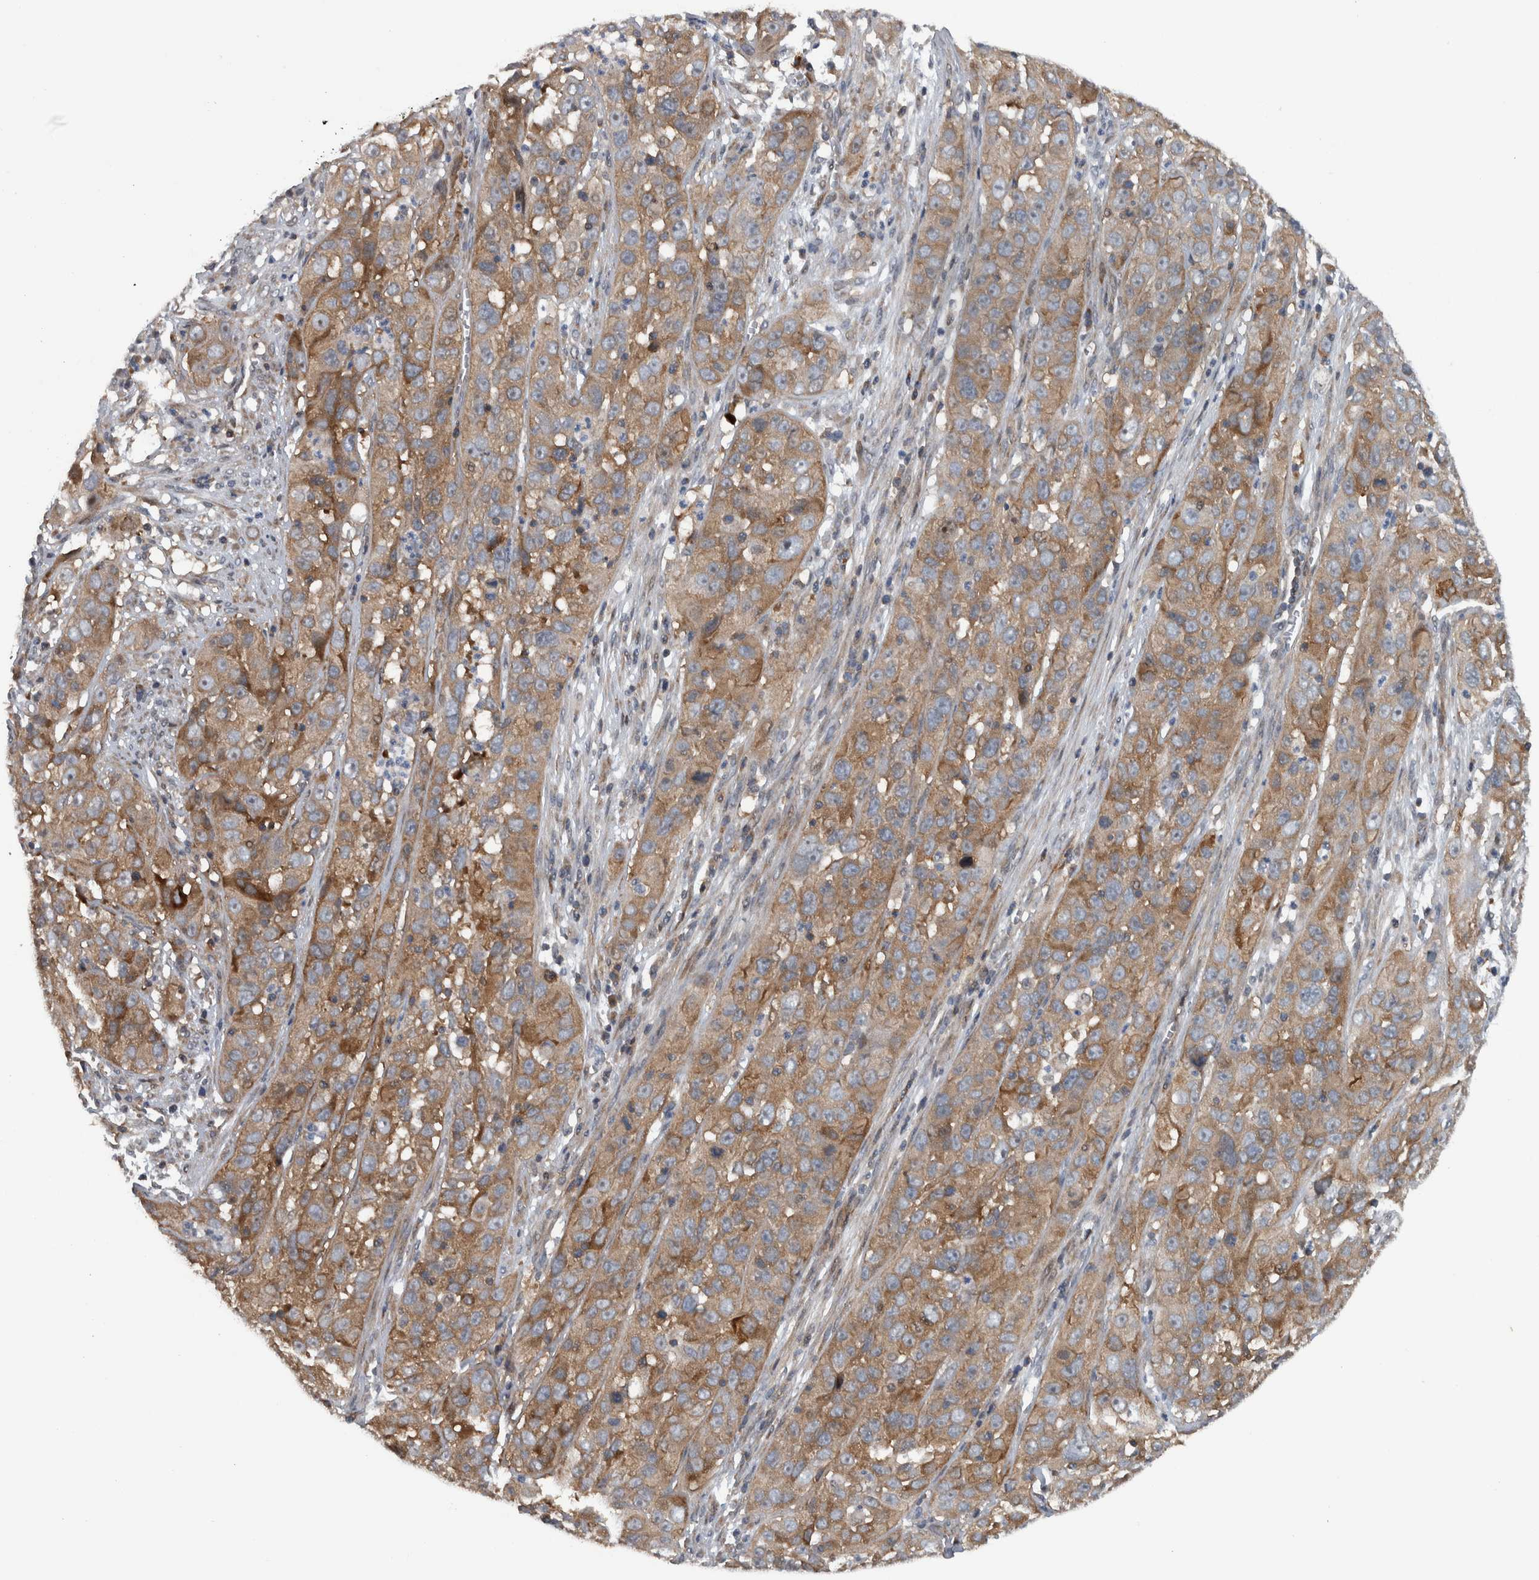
{"staining": {"intensity": "moderate", "quantity": ">75%", "location": "cytoplasmic/membranous"}, "tissue": "cervical cancer", "cell_type": "Tumor cells", "image_type": "cancer", "snomed": [{"axis": "morphology", "description": "Squamous cell carcinoma, NOS"}, {"axis": "topography", "description": "Cervix"}], "caption": "Squamous cell carcinoma (cervical) stained with a protein marker exhibits moderate staining in tumor cells.", "gene": "BAIAP2L1", "patient": {"sex": "female", "age": 32}}